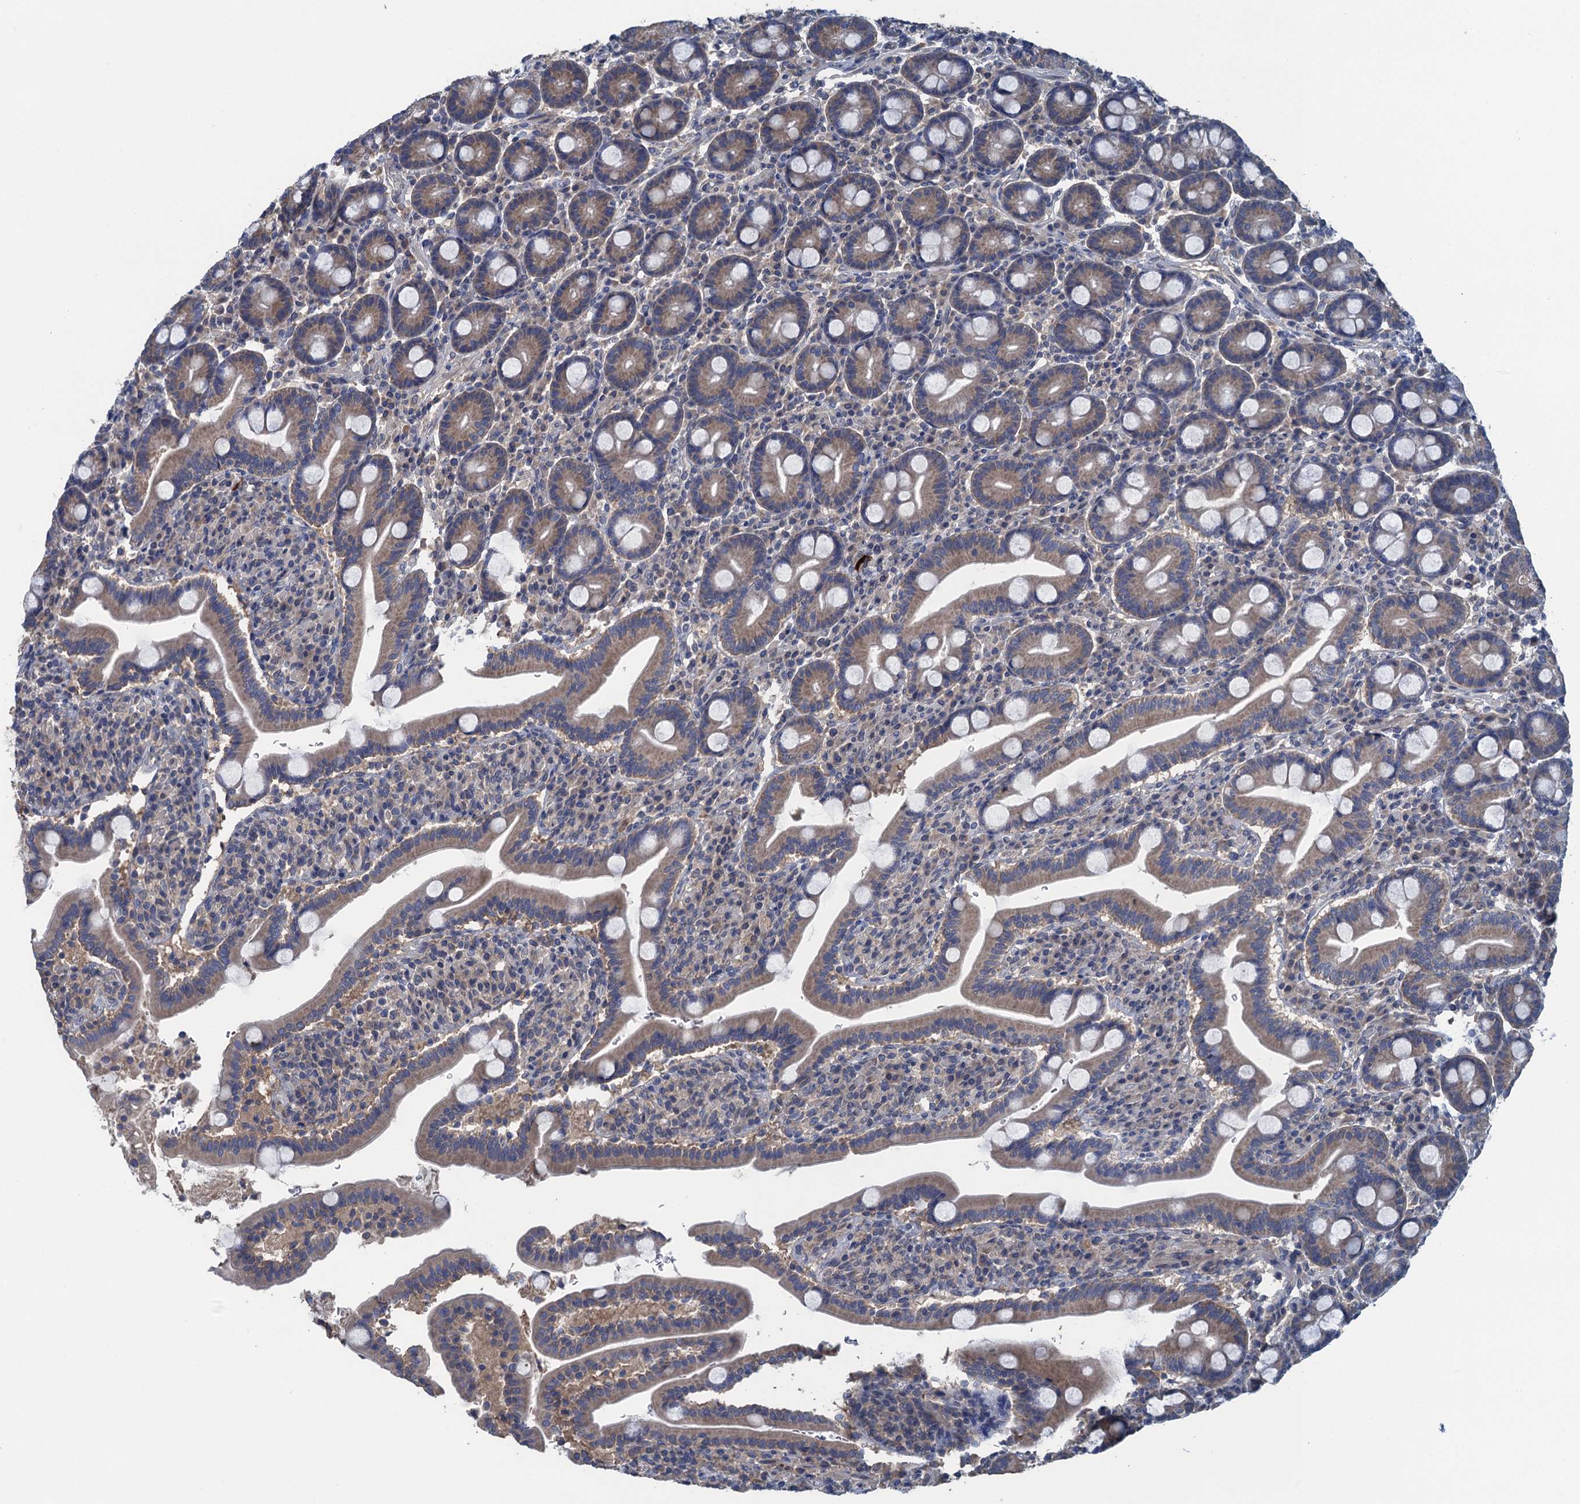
{"staining": {"intensity": "weak", "quantity": ">75%", "location": "cytoplasmic/membranous"}, "tissue": "duodenum", "cell_type": "Glandular cells", "image_type": "normal", "snomed": [{"axis": "morphology", "description": "Normal tissue, NOS"}, {"axis": "topography", "description": "Duodenum"}], "caption": "Immunohistochemistry (IHC) staining of benign duodenum, which demonstrates low levels of weak cytoplasmic/membranous positivity in about >75% of glandular cells indicating weak cytoplasmic/membranous protein positivity. The staining was performed using DAB (brown) for protein detection and nuclei were counterstained in hematoxylin (blue).", "gene": "CTU2", "patient": {"sex": "male", "age": 35}}